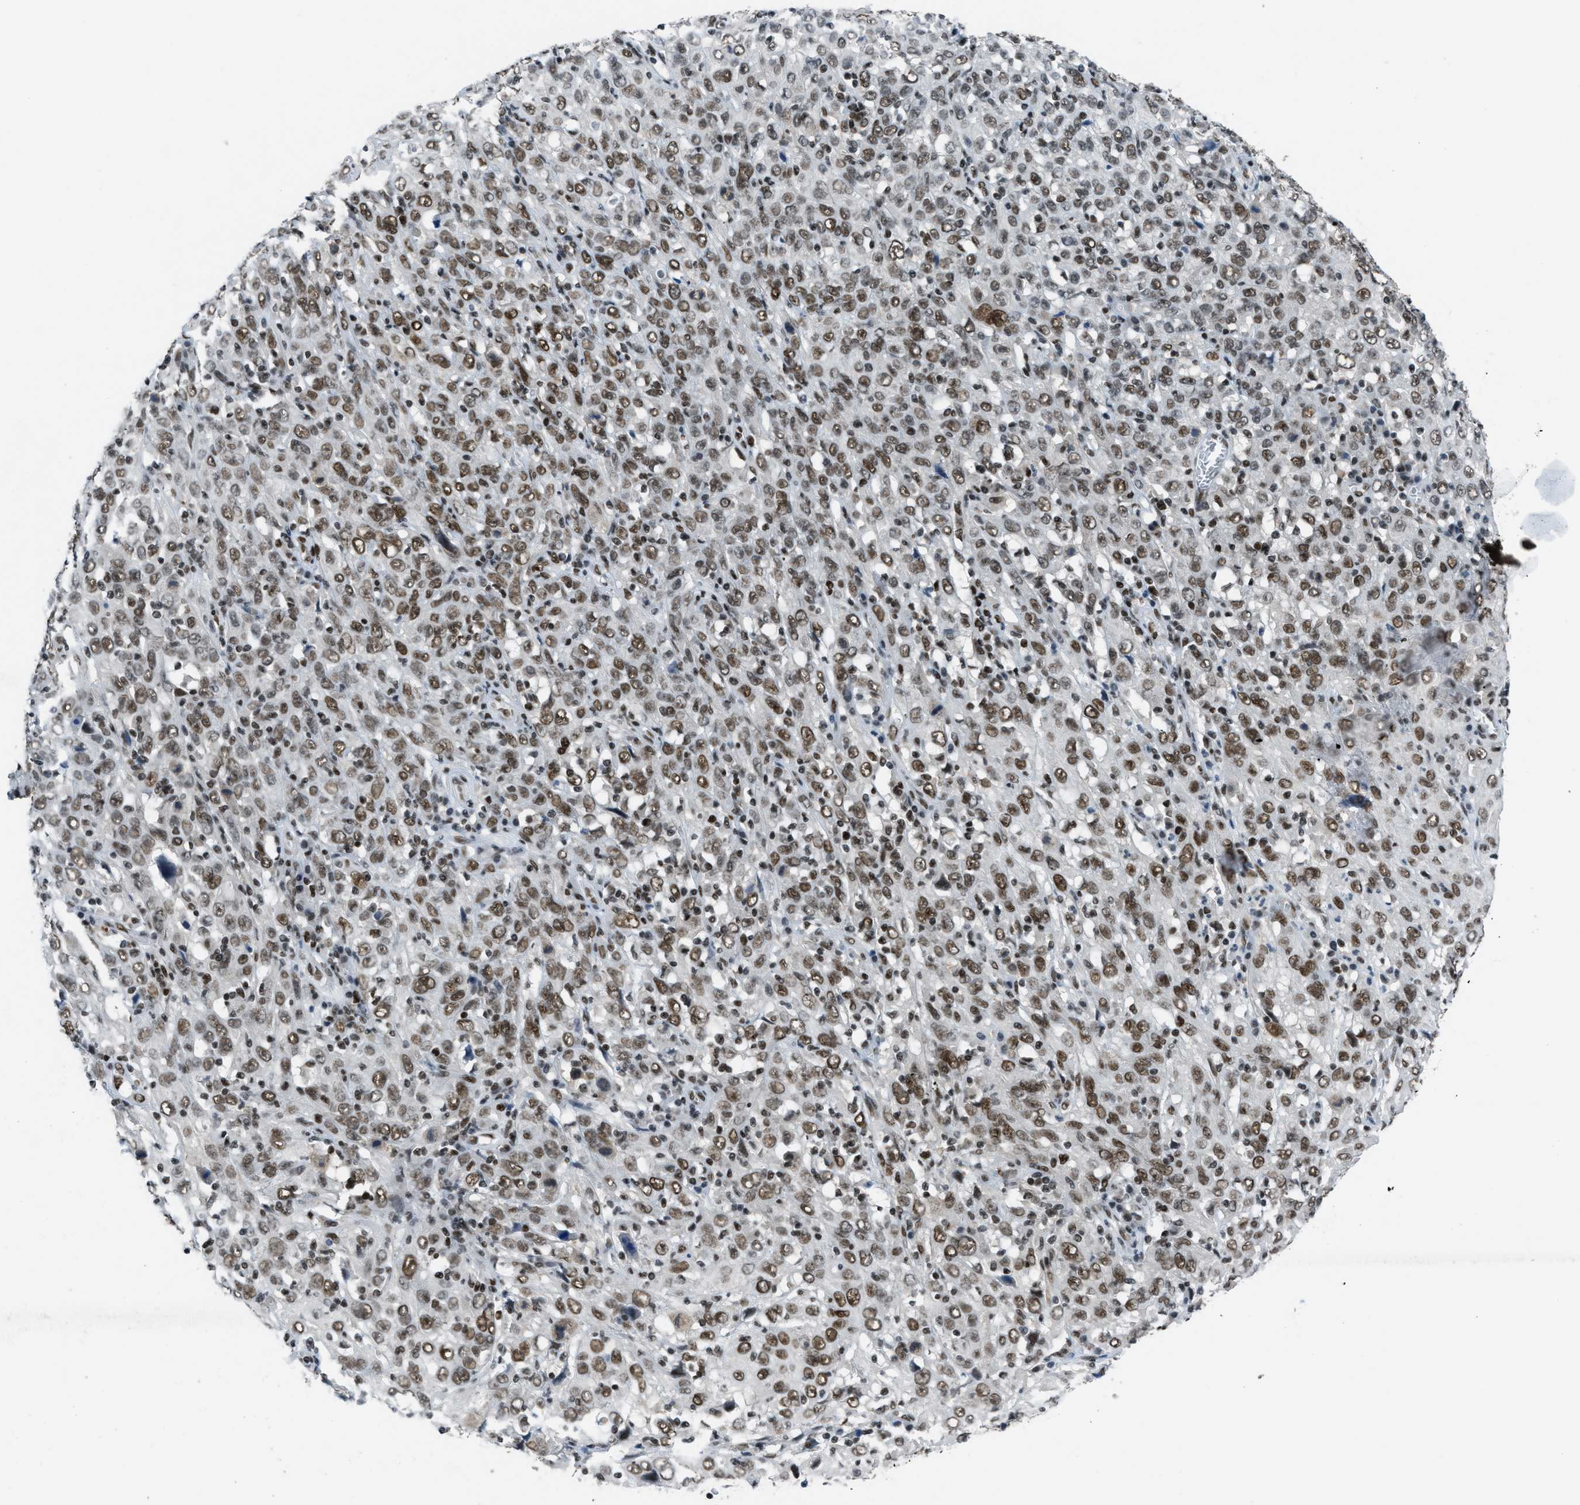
{"staining": {"intensity": "moderate", "quantity": ">75%", "location": "nuclear"}, "tissue": "cervical cancer", "cell_type": "Tumor cells", "image_type": "cancer", "snomed": [{"axis": "morphology", "description": "Squamous cell carcinoma, NOS"}, {"axis": "topography", "description": "Cervix"}], "caption": "Immunohistochemical staining of human squamous cell carcinoma (cervical) demonstrates medium levels of moderate nuclear protein staining in about >75% of tumor cells.", "gene": "GATAD2B", "patient": {"sex": "female", "age": 46}}